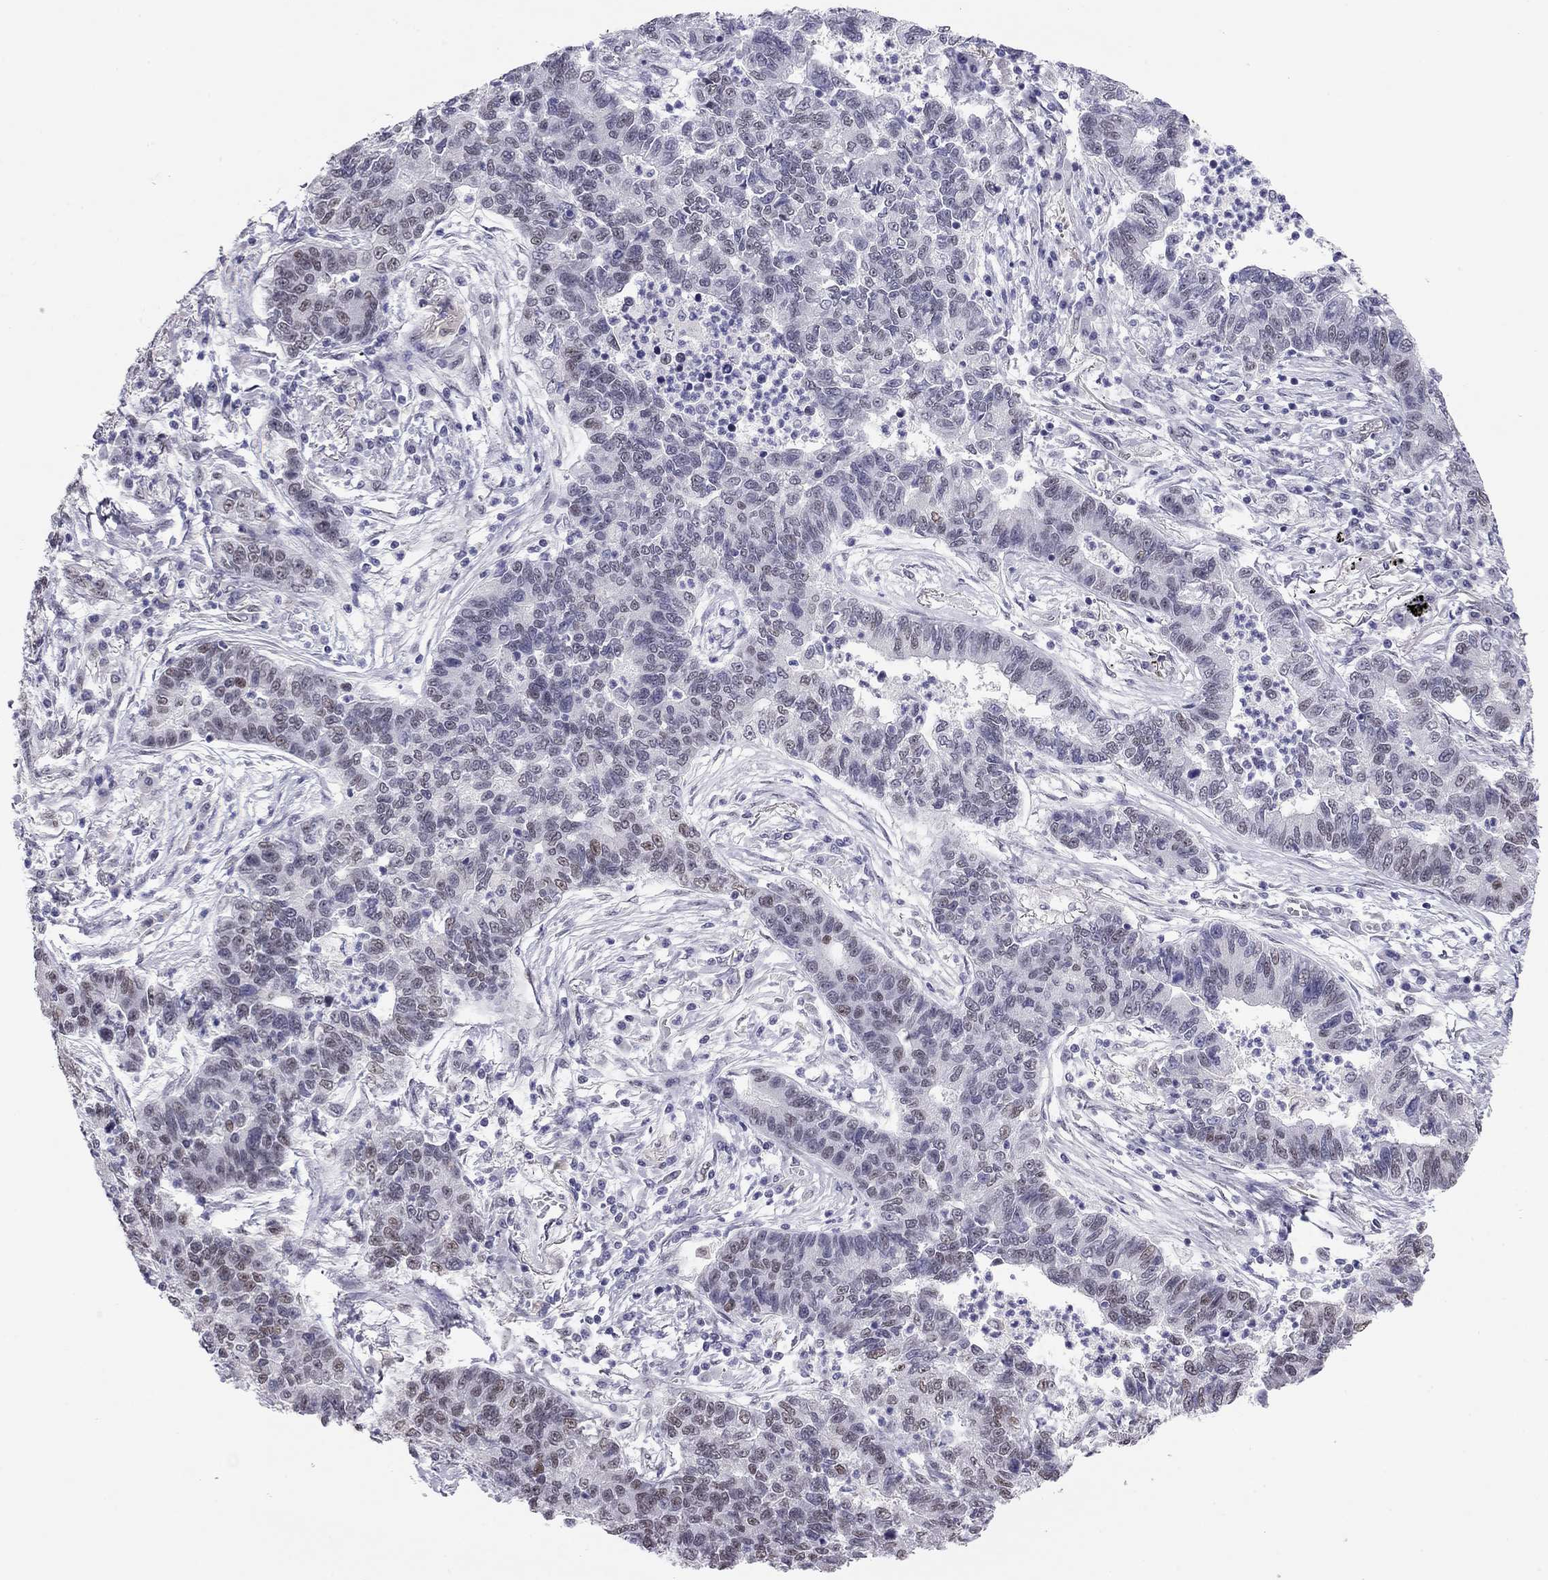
{"staining": {"intensity": "moderate", "quantity": "<25%", "location": "nuclear"}, "tissue": "lung cancer", "cell_type": "Tumor cells", "image_type": "cancer", "snomed": [{"axis": "morphology", "description": "Adenocarcinoma, NOS"}, {"axis": "topography", "description": "Lung"}], "caption": "Brown immunohistochemical staining in human lung adenocarcinoma shows moderate nuclear staining in about <25% of tumor cells.", "gene": "DOT1L", "patient": {"sex": "female", "age": 57}}